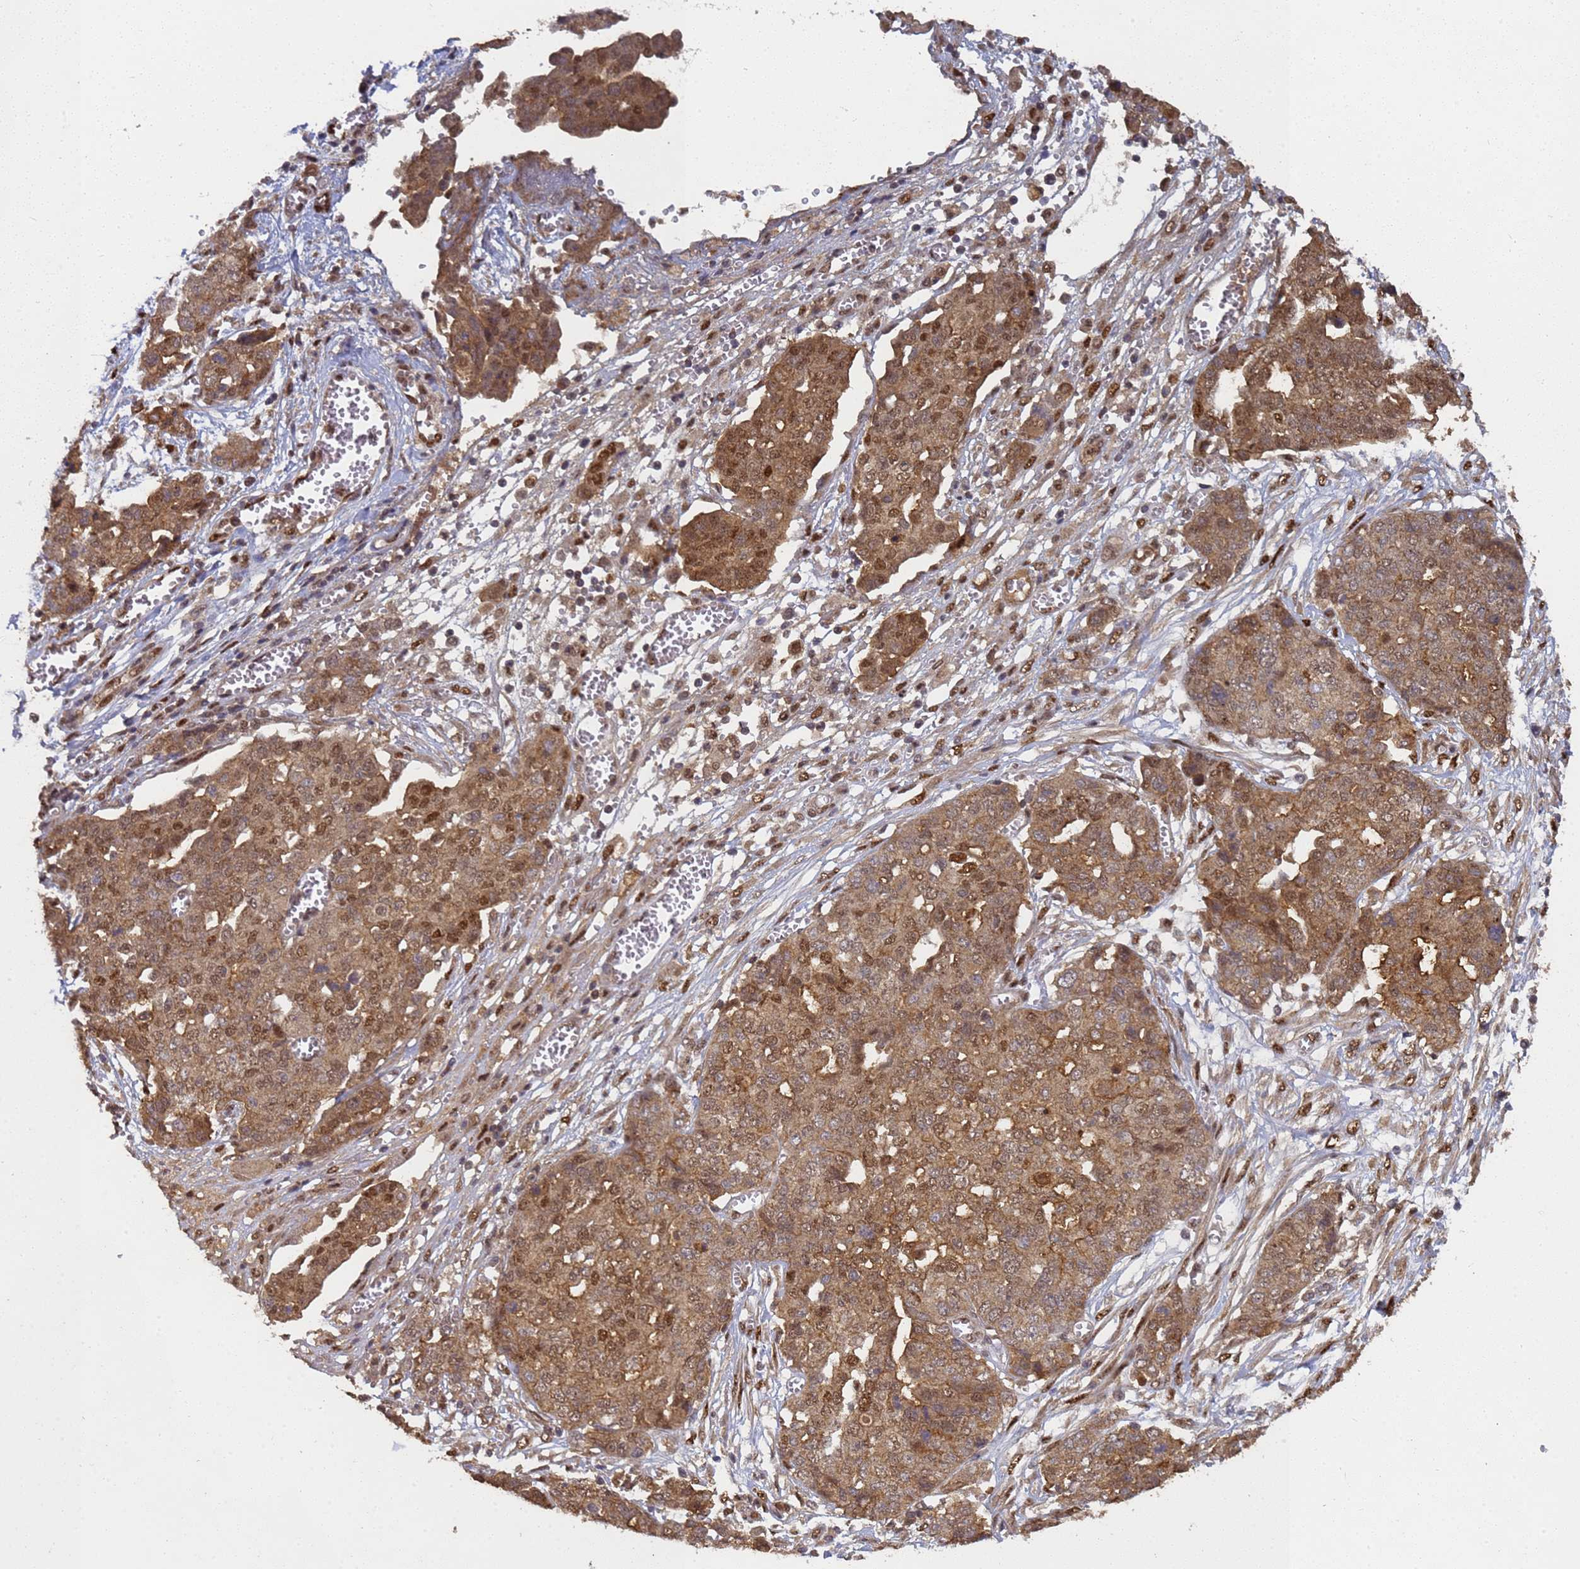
{"staining": {"intensity": "moderate", "quantity": ">75%", "location": "cytoplasmic/membranous,nuclear"}, "tissue": "ovarian cancer", "cell_type": "Tumor cells", "image_type": "cancer", "snomed": [{"axis": "morphology", "description": "Cystadenocarcinoma, serous, NOS"}, {"axis": "topography", "description": "Soft tissue"}, {"axis": "topography", "description": "Ovary"}], "caption": "Immunohistochemistry of ovarian cancer displays medium levels of moderate cytoplasmic/membranous and nuclear expression in approximately >75% of tumor cells.", "gene": "SECISBP2", "patient": {"sex": "female", "age": 57}}